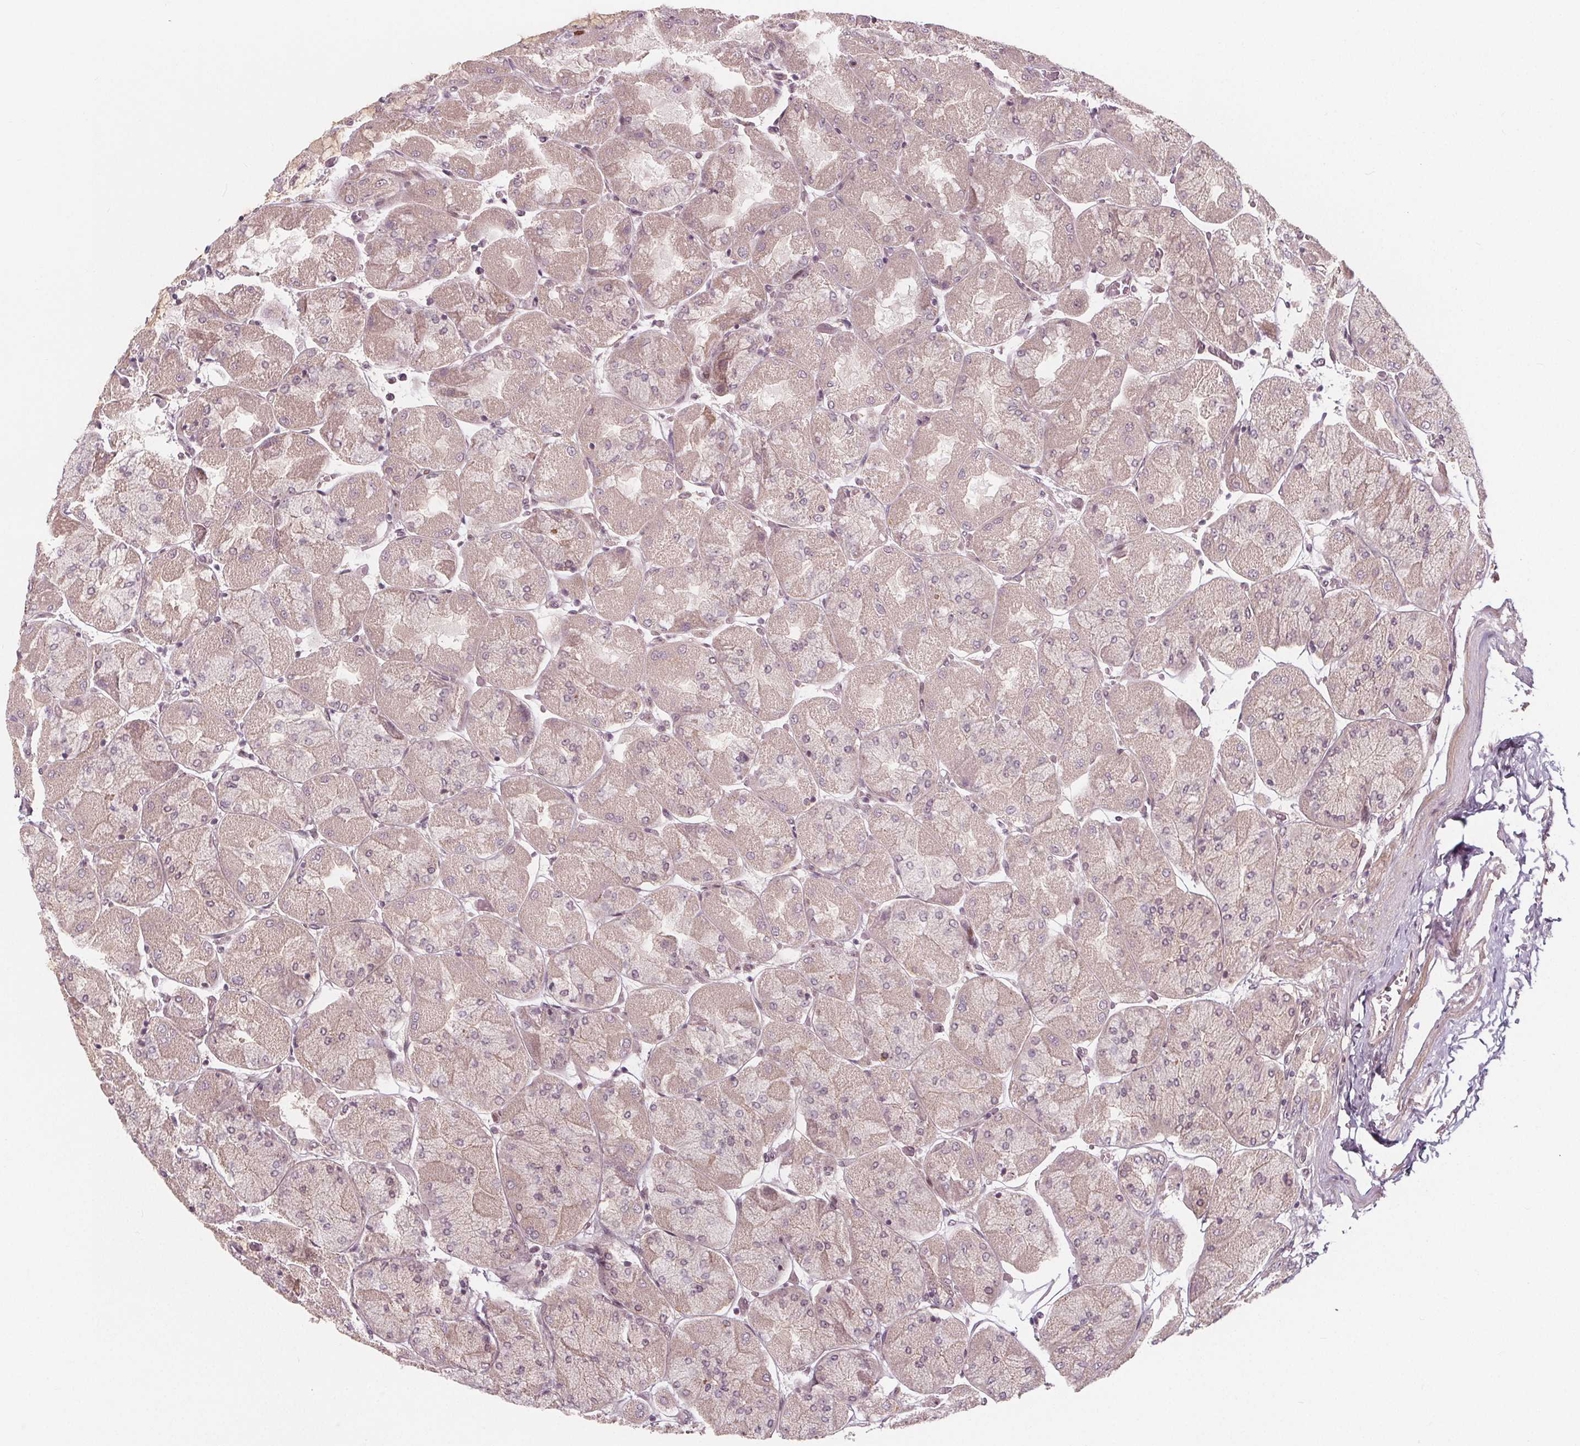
{"staining": {"intensity": "moderate", "quantity": "25%-75%", "location": "cytoplasmic/membranous"}, "tissue": "stomach", "cell_type": "Glandular cells", "image_type": "normal", "snomed": [{"axis": "morphology", "description": "Normal tissue, NOS"}, {"axis": "topography", "description": "Stomach"}], "caption": "Immunohistochemistry (IHC) staining of normal stomach, which exhibits medium levels of moderate cytoplasmic/membranous staining in about 25%-75% of glandular cells indicating moderate cytoplasmic/membranous protein positivity. The staining was performed using DAB (3,3'-diaminobenzidine) (brown) for protein detection and nuclei were counterstained in hematoxylin (blue).", "gene": "AKT1S1", "patient": {"sex": "female", "age": 61}}